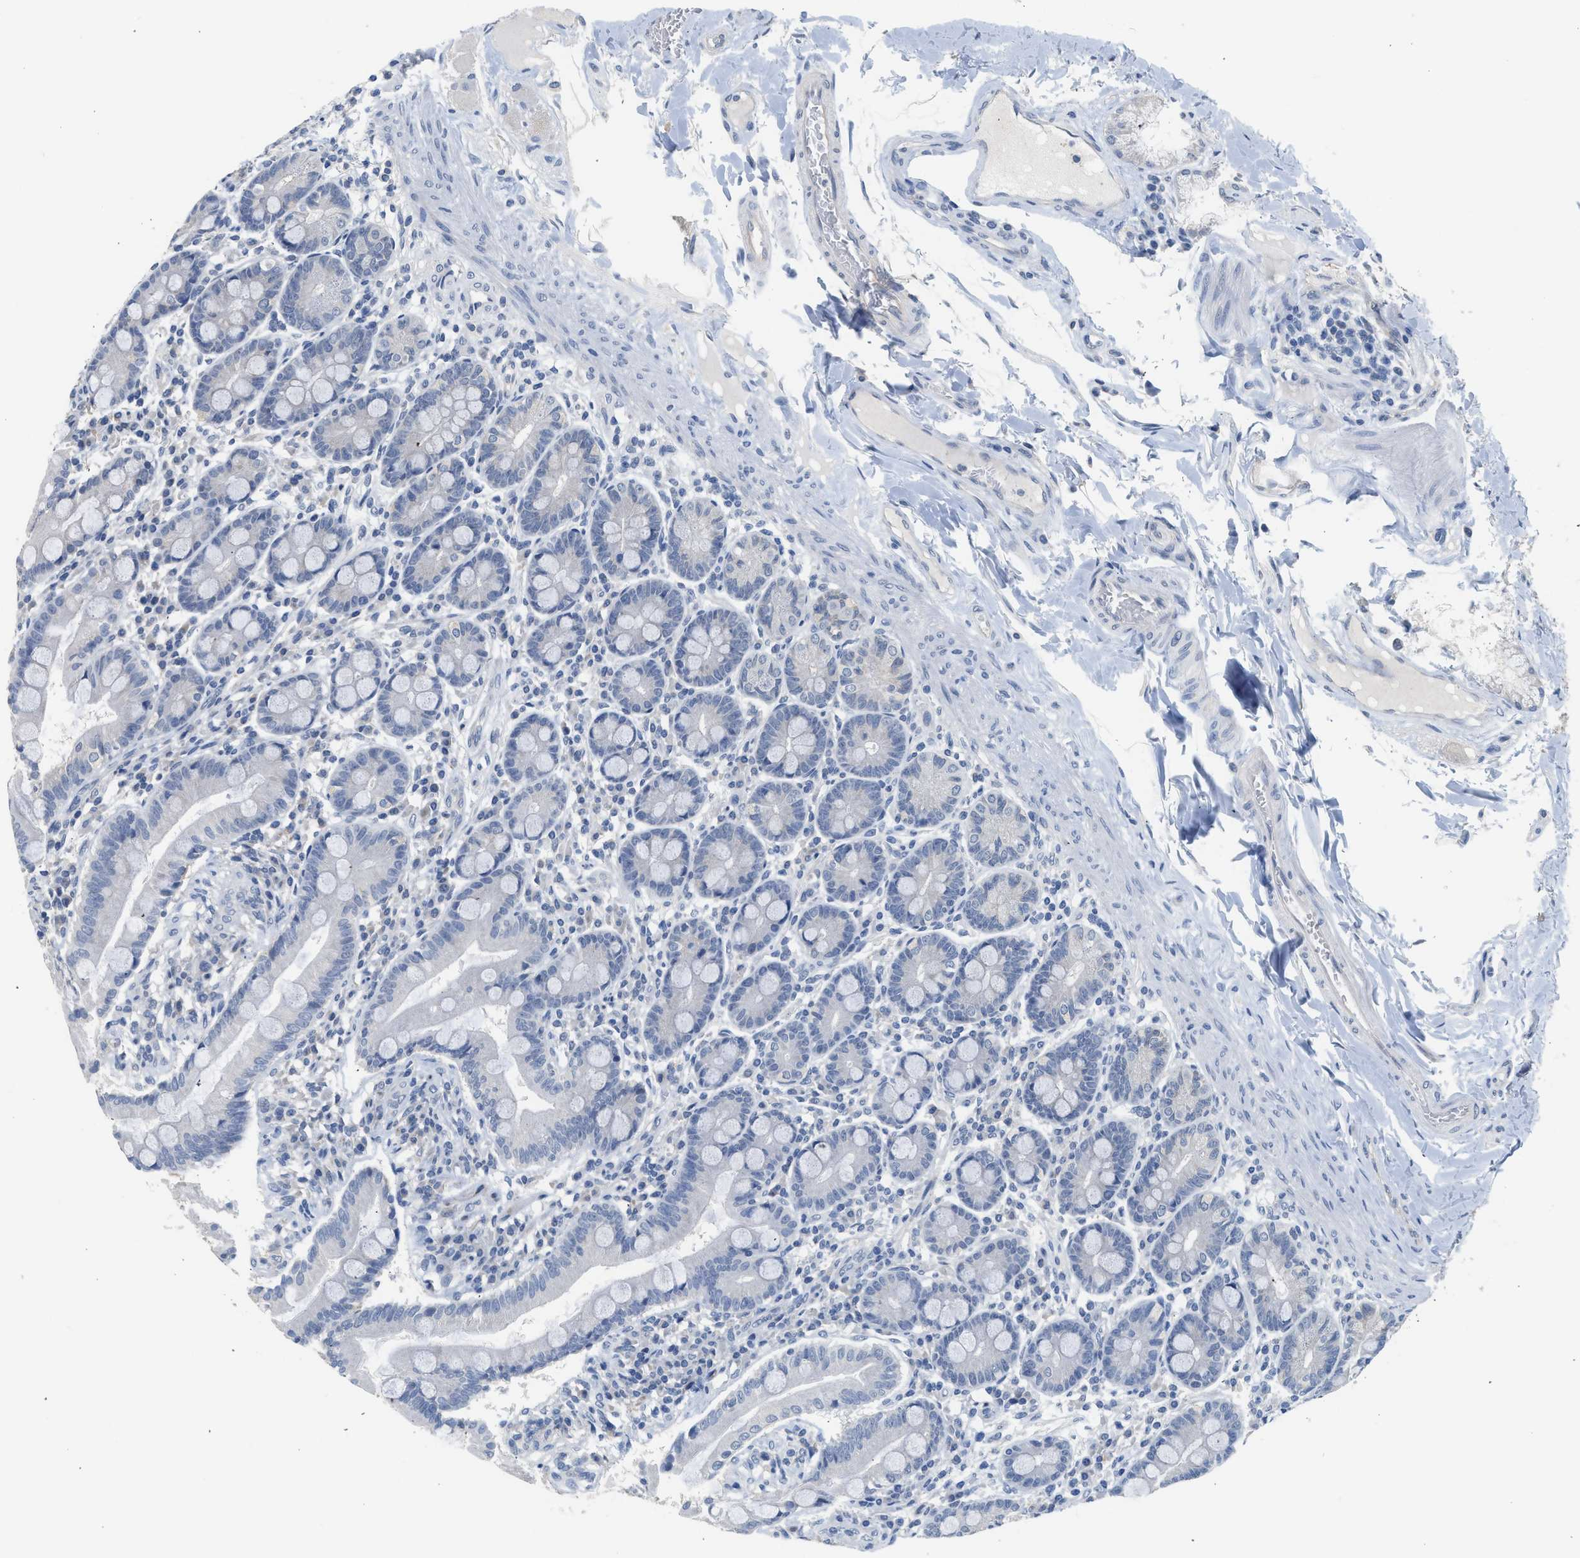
{"staining": {"intensity": "negative", "quantity": "none", "location": "none"}, "tissue": "duodenum", "cell_type": "Glandular cells", "image_type": "normal", "snomed": [{"axis": "morphology", "description": "Normal tissue, NOS"}, {"axis": "topography", "description": "Duodenum"}], "caption": "High magnification brightfield microscopy of unremarkable duodenum stained with DAB (brown) and counterstained with hematoxylin (blue): glandular cells show no significant expression. (DAB immunohistochemistry (IHC) with hematoxylin counter stain).", "gene": "CSF3R", "patient": {"sex": "male", "age": 50}}